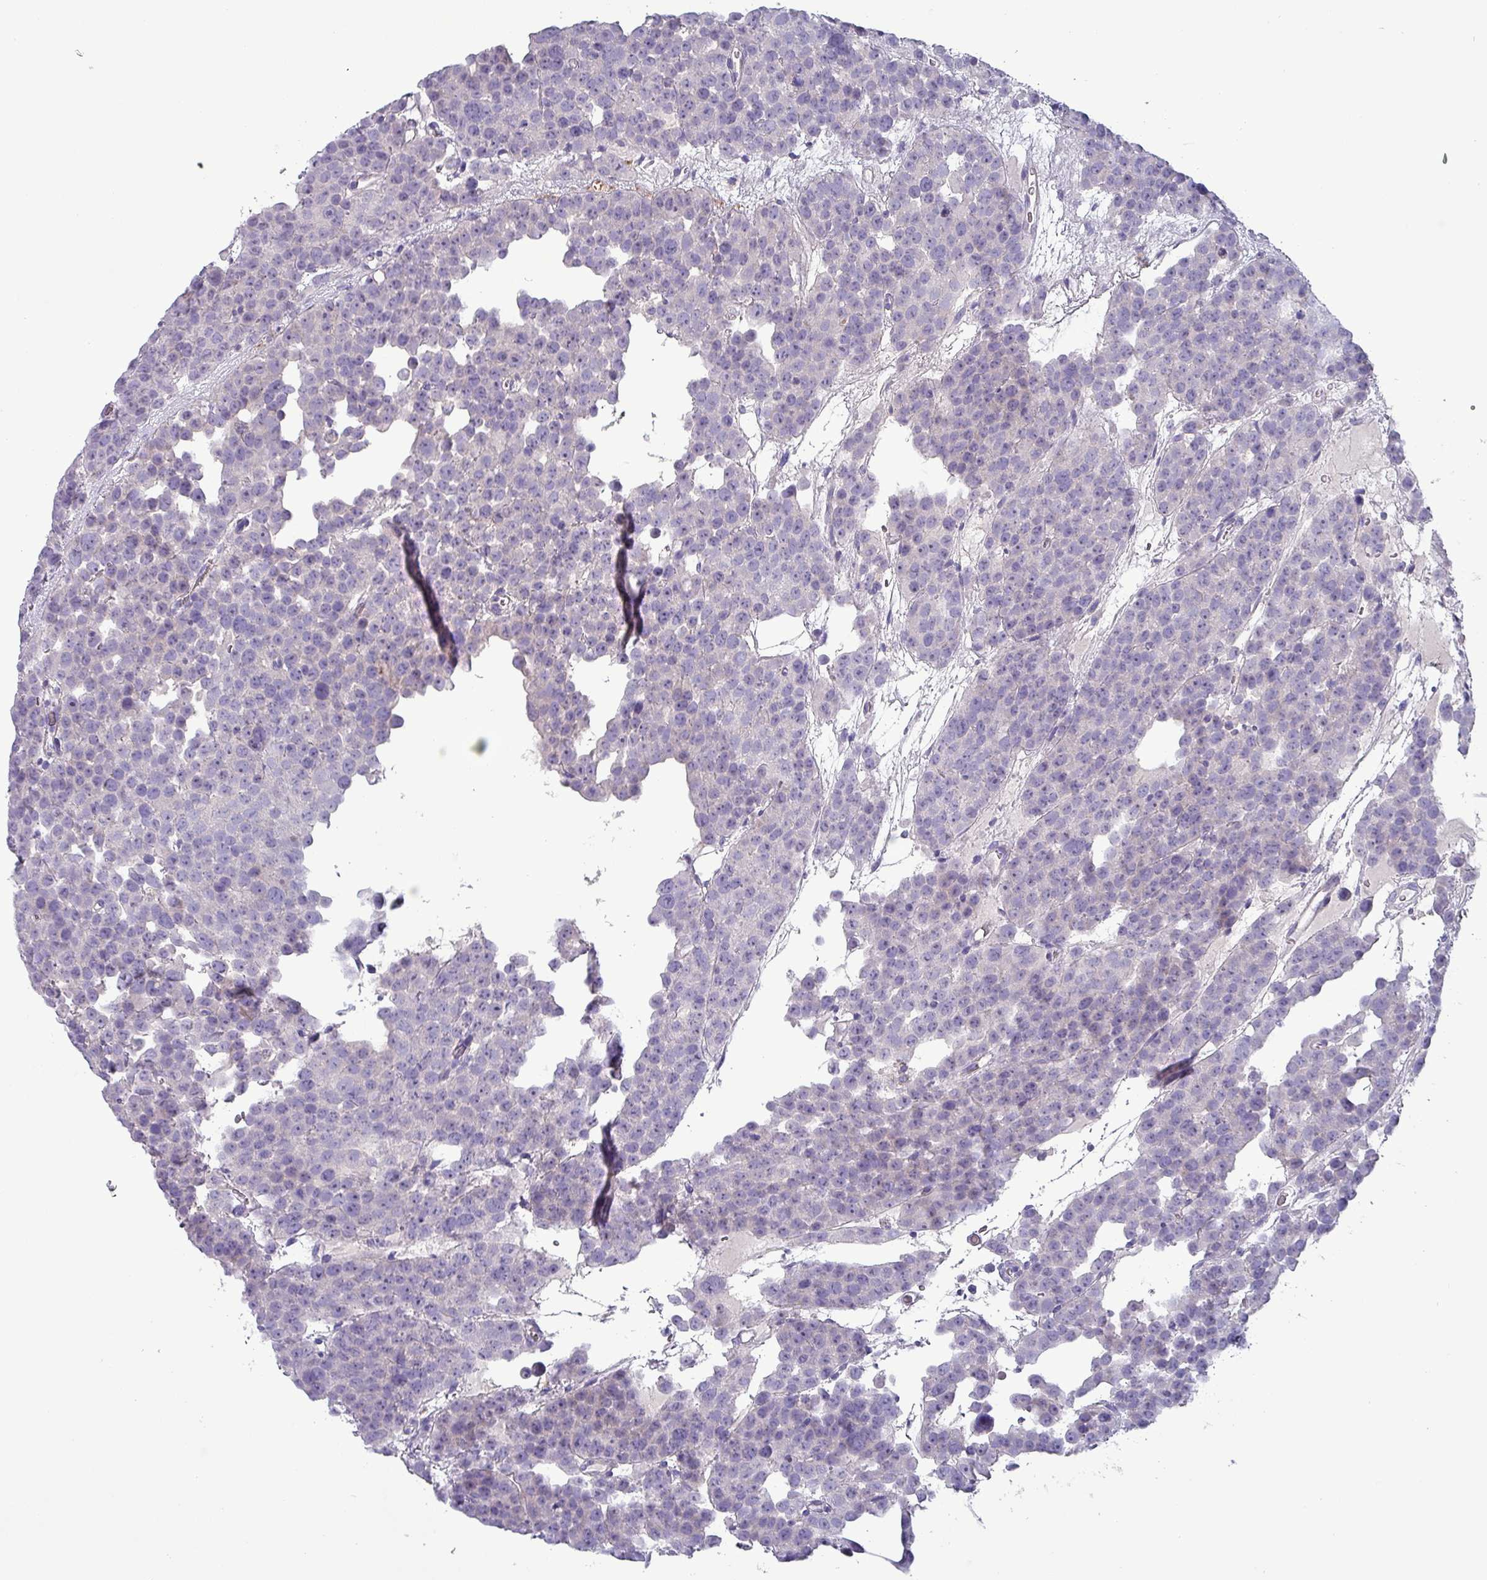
{"staining": {"intensity": "negative", "quantity": "none", "location": "none"}, "tissue": "testis cancer", "cell_type": "Tumor cells", "image_type": "cancer", "snomed": [{"axis": "morphology", "description": "Seminoma, NOS"}, {"axis": "topography", "description": "Testis"}], "caption": "IHC of human testis cancer (seminoma) demonstrates no positivity in tumor cells. (DAB immunohistochemistry (IHC) with hematoxylin counter stain).", "gene": "HSD3B7", "patient": {"sex": "male", "age": 71}}